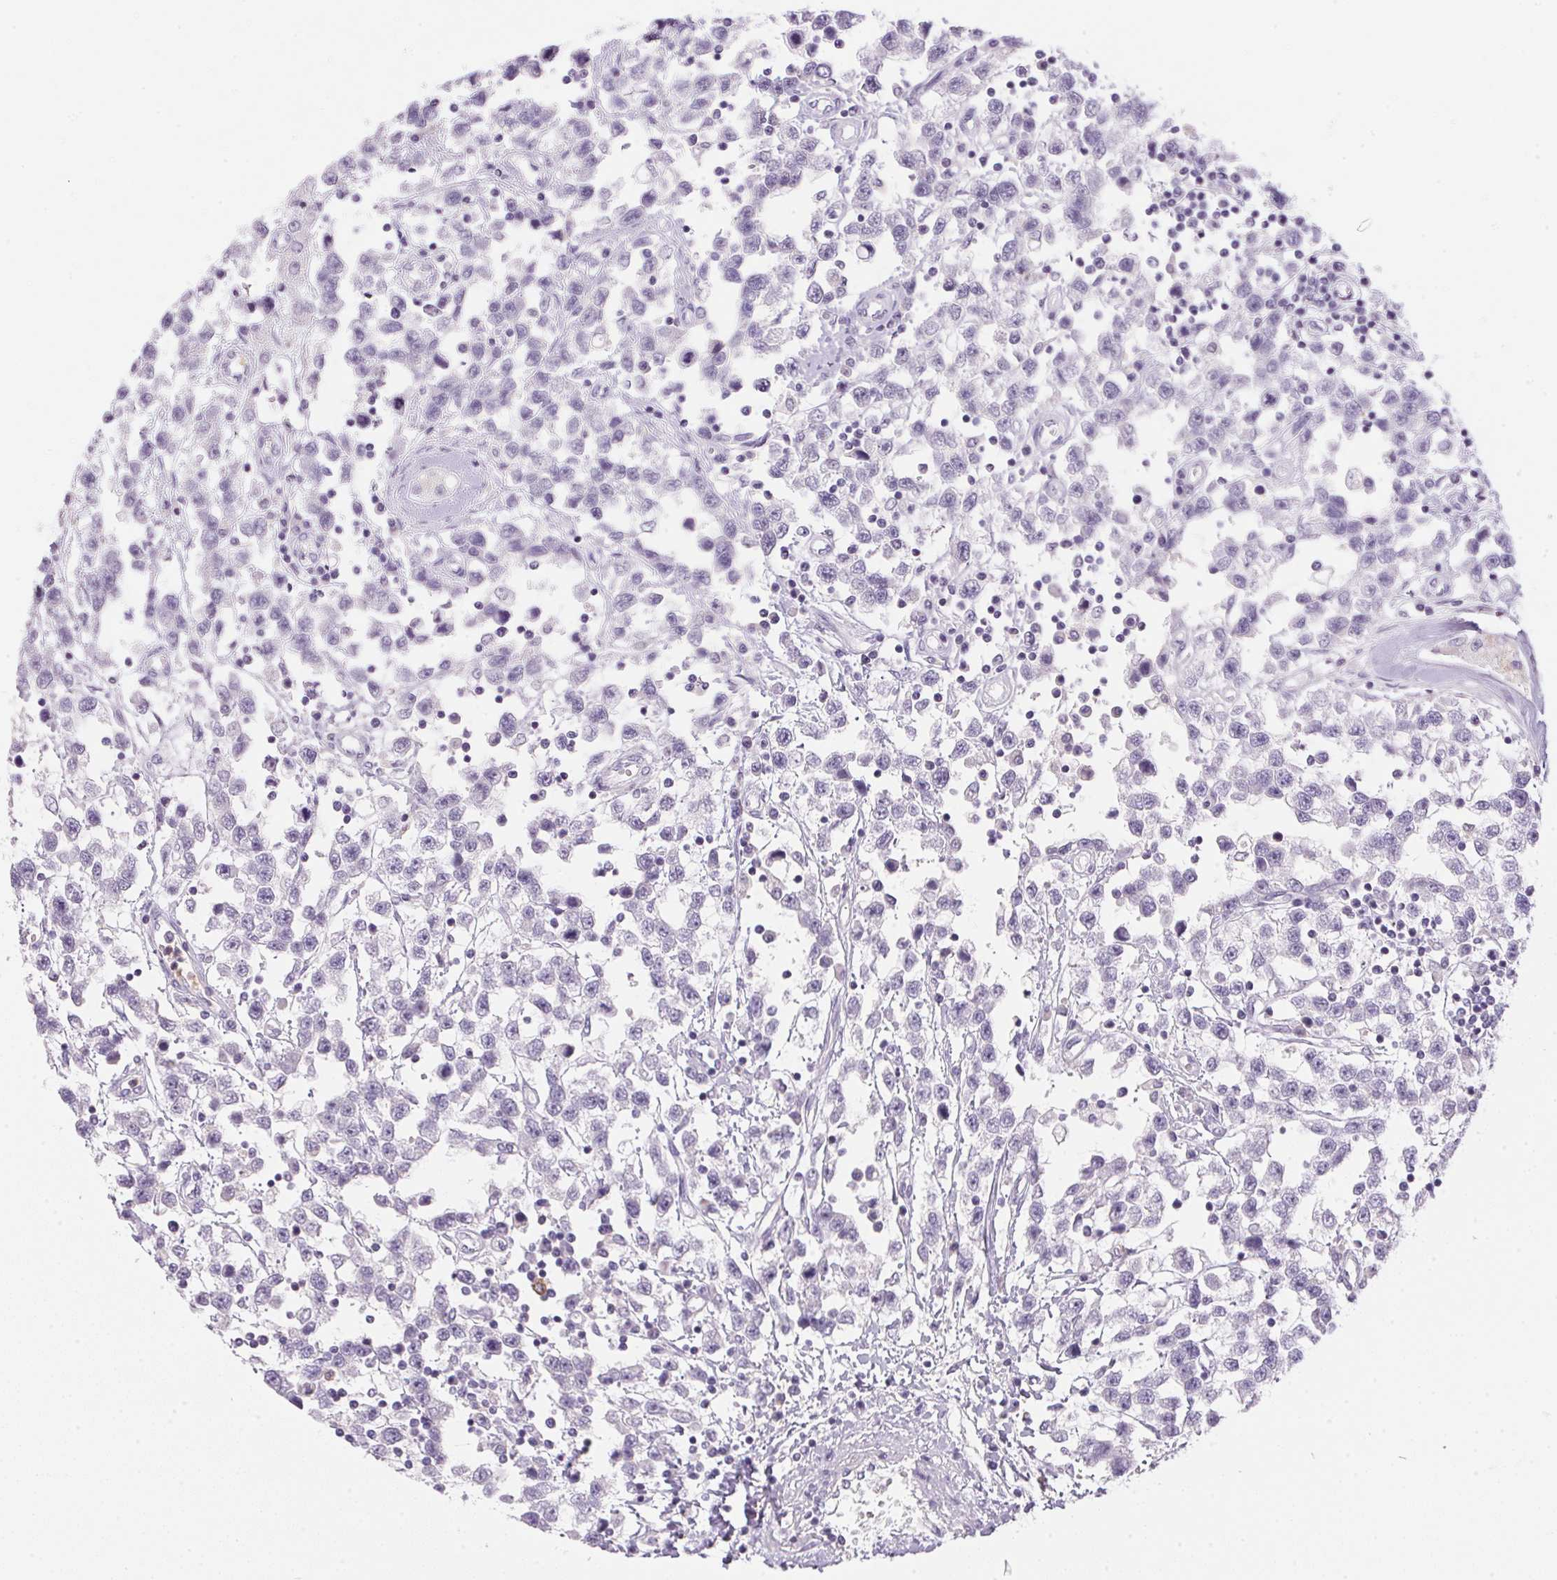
{"staining": {"intensity": "negative", "quantity": "none", "location": "none"}, "tissue": "testis cancer", "cell_type": "Tumor cells", "image_type": "cancer", "snomed": [{"axis": "morphology", "description": "Seminoma, NOS"}, {"axis": "topography", "description": "Testis"}], "caption": "DAB immunohistochemical staining of seminoma (testis) demonstrates no significant staining in tumor cells.", "gene": "ECPAS", "patient": {"sex": "male", "age": 34}}